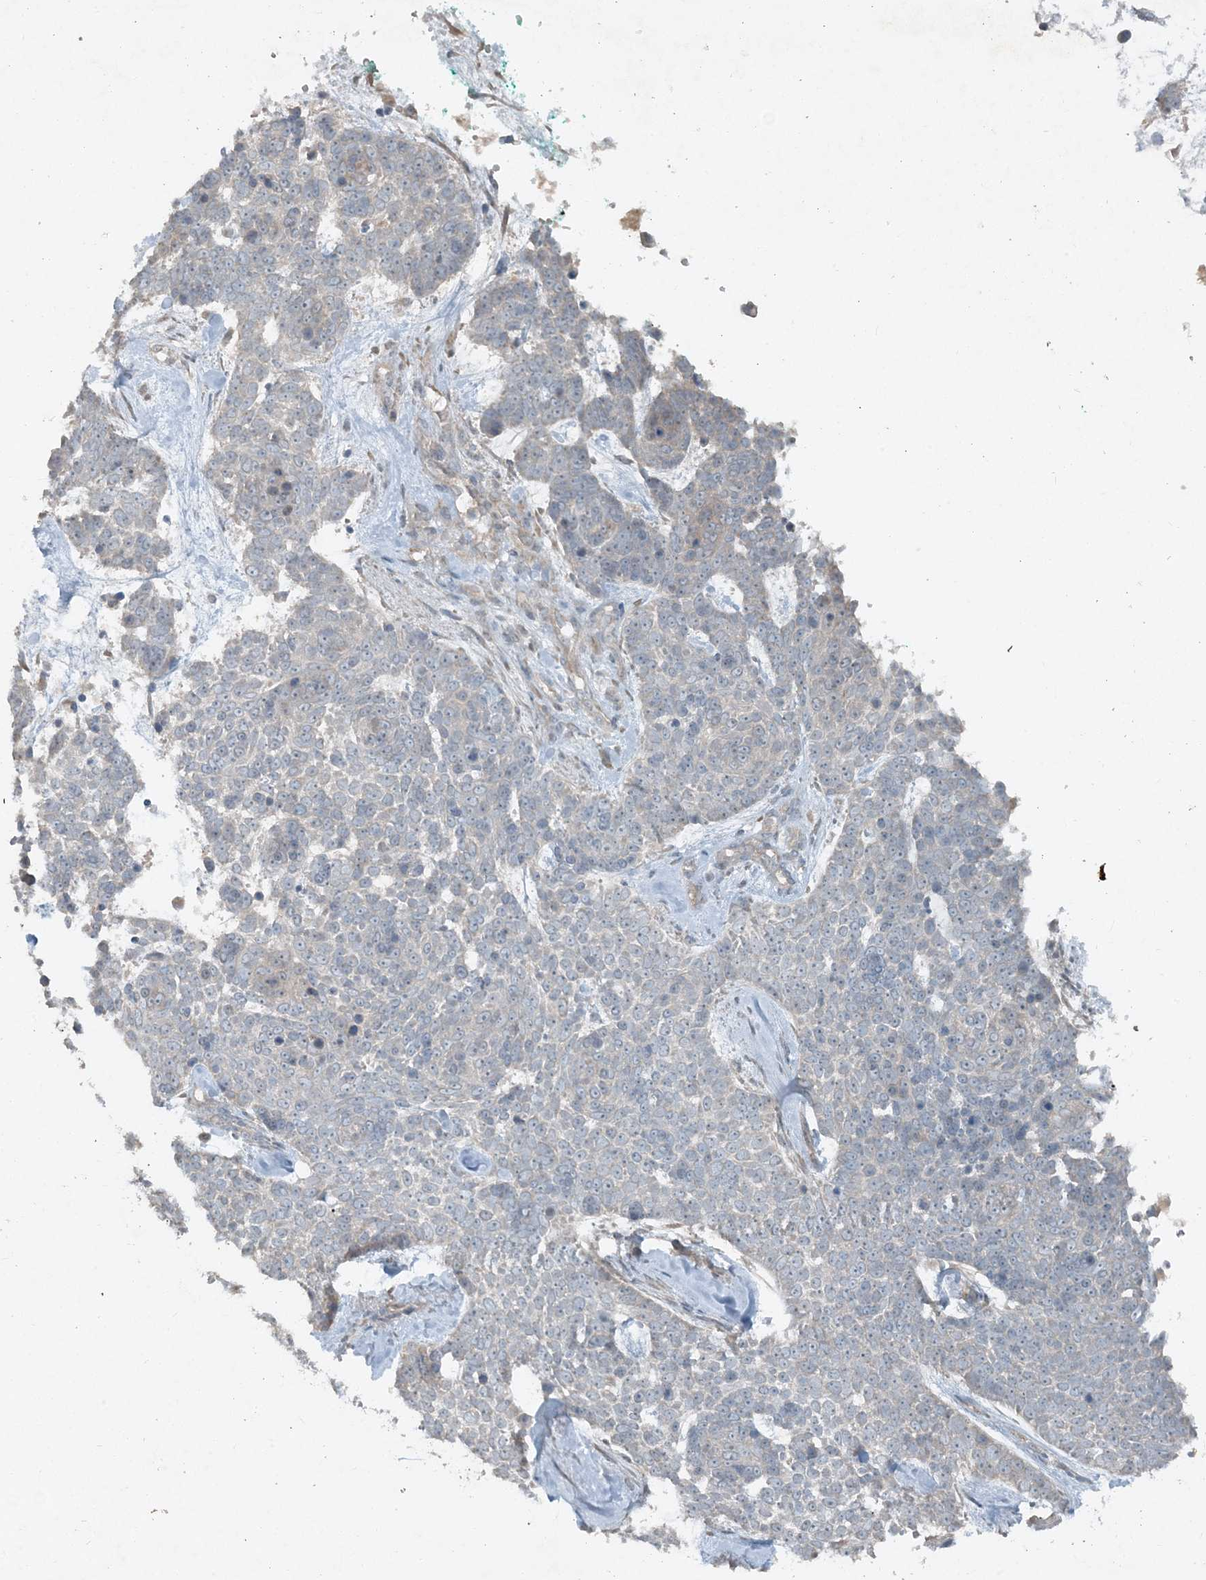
{"staining": {"intensity": "negative", "quantity": "none", "location": "none"}, "tissue": "skin cancer", "cell_type": "Tumor cells", "image_type": "cancer", "snomed": [{"axis": "morphology", "description": "Basal cell carcinoma"}, {"axis": "topography", "description": "Skin"}], "caption": "High magnification brightfield microscopy of skin cancer (basal cell carcinoma) stained with DAB (3,3'-diaminobenzidine) (brown) and counterstained with hematoxylin (blue): tumor cells show no significant expression.", "gene": "MITD1", "patient": {"sex": "female", "age": 81}}